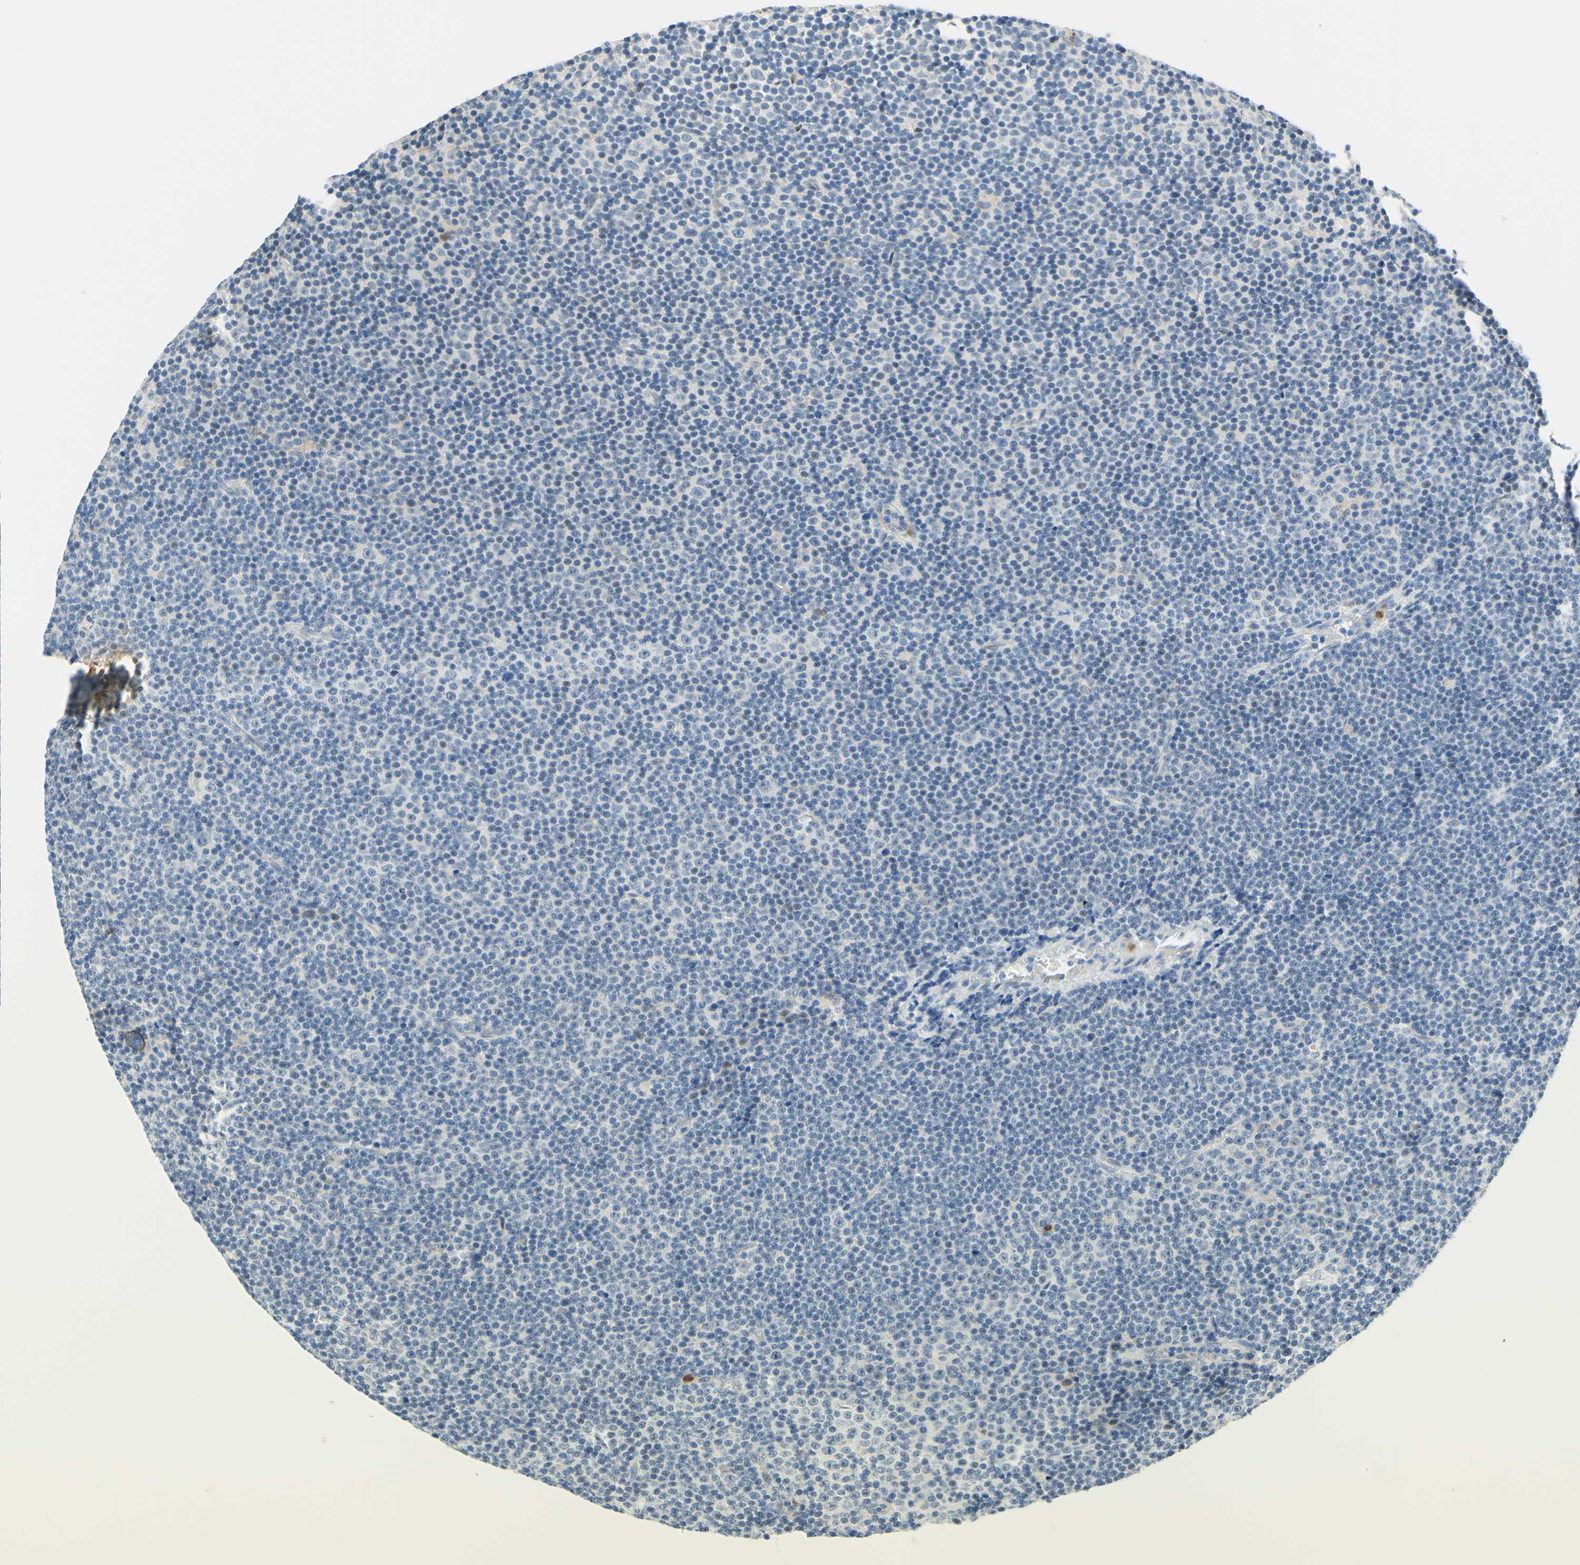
{"staining": {"intensity": "negative", "quantity": "none", "location": "none"}, "tissue": "lymphoma", "cell_type": "Tumor cells", "image_type": "cancer", "snomed": [{"axis": "morphology", "description": "Malignant lymphoma, non-Hodgkin's type, Low grade"}, {"axis": "topography", "description": "Lymph node"}], "caption": "The immunohistochemistry (IHC) image has no significant positivity in tumor cells of malignant lymphoma, non-Hodgkin's type (low-grade) tissue.", "gene": "TREM2", "patient": {"sex": "female", "age": 67}}